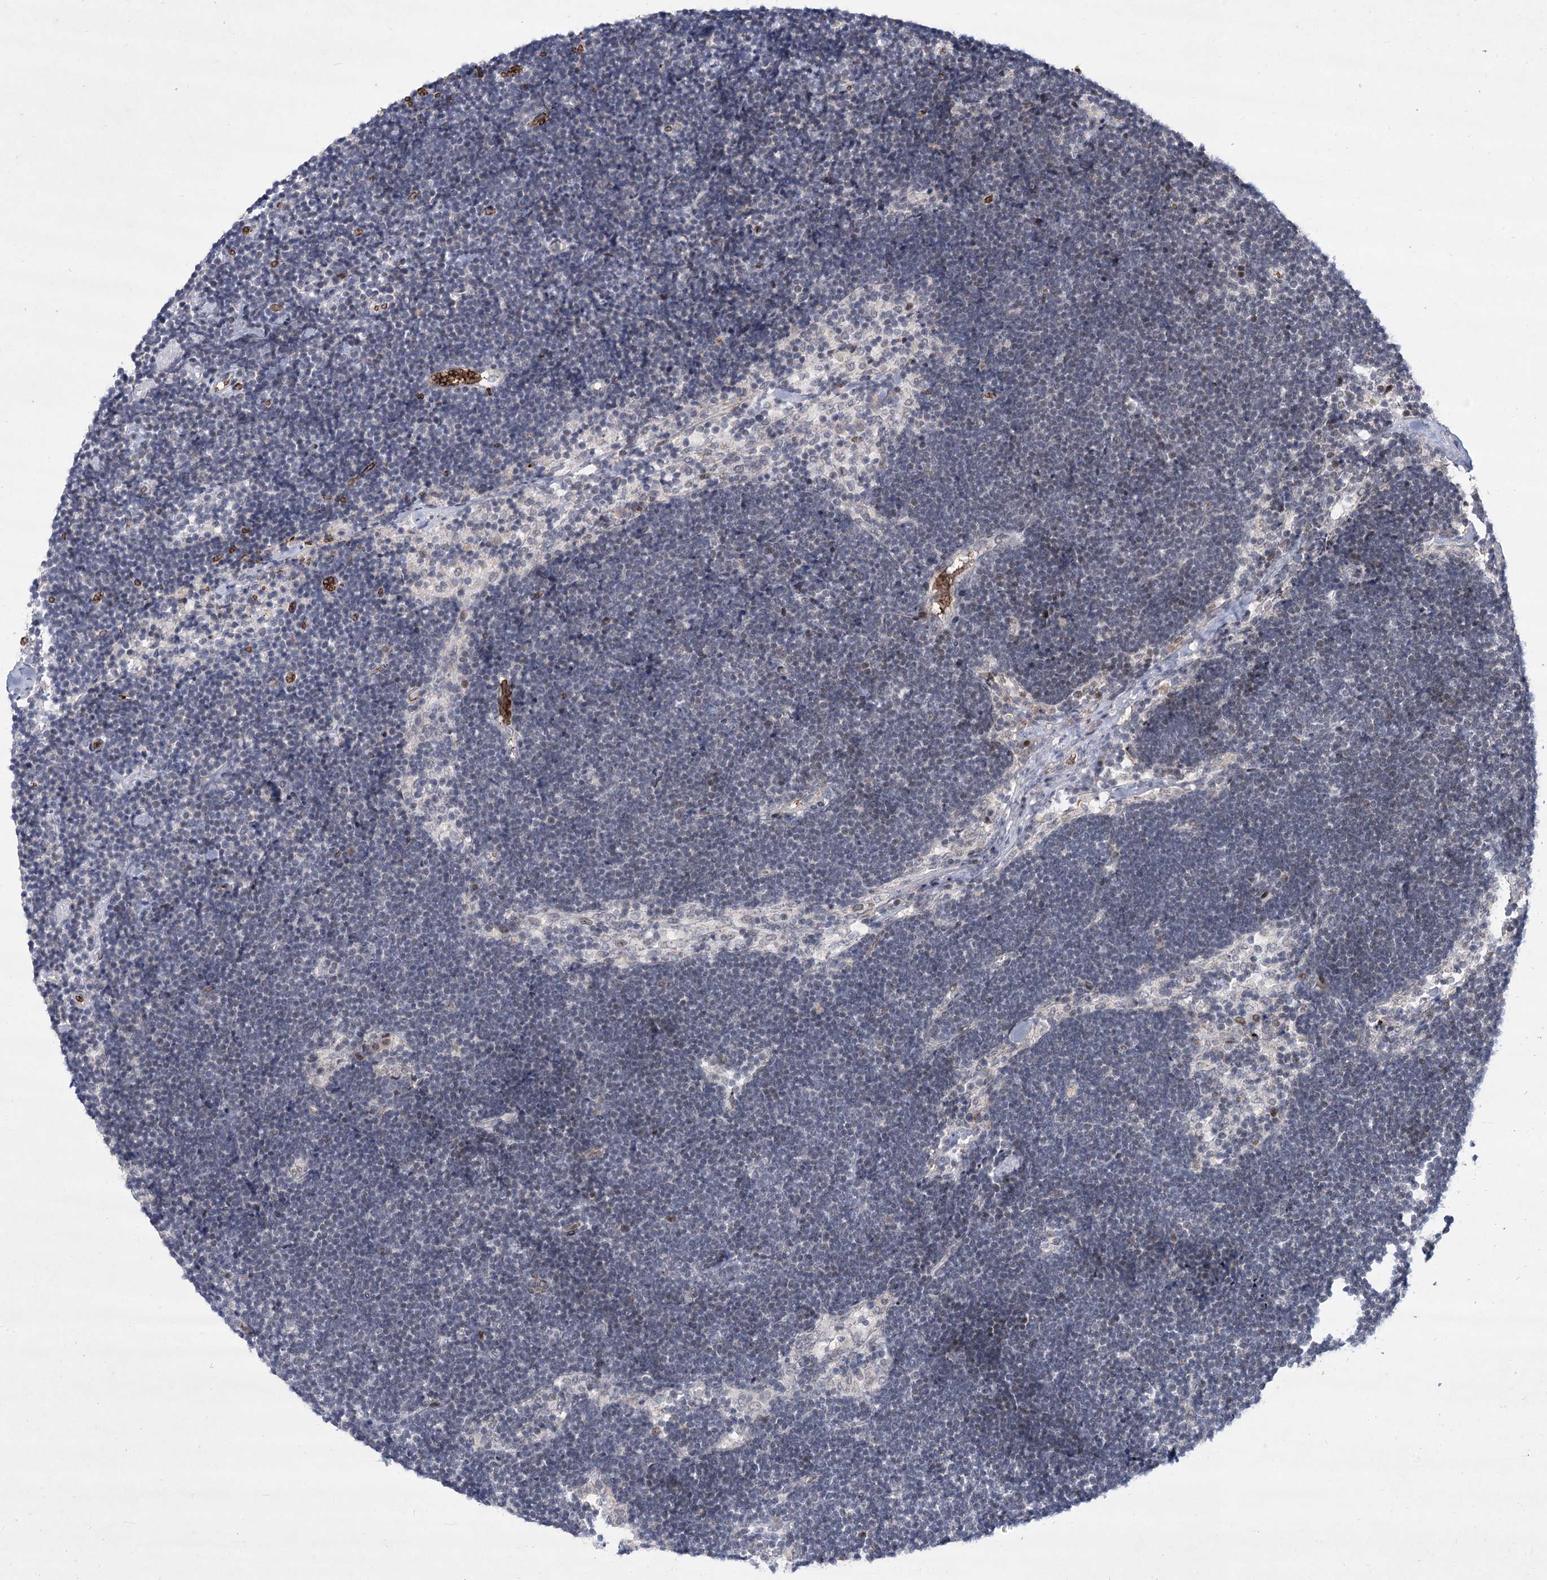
{"staining": {"intensity": "negative", "quantity": "none", "location": "none"}, "tissue": "lymph node", "cell_type": "Germinal center cells", "image_type": "normal", "snomed": [{"axis": "morphology", "description": "Normal tissue, NOS"}, {"axis": "topography", "description": "Lymph node"}], "caption": "High magnification brightfield microscopy of benign lymph node stained with DAB (3,3'-diaminobenzidine) (brown) and counterstained with hematoxylin (blue): germinal center cells show no significant expression.", "gene": "NSMCE4A", "patient": {"sex": "male", "age": 63}}